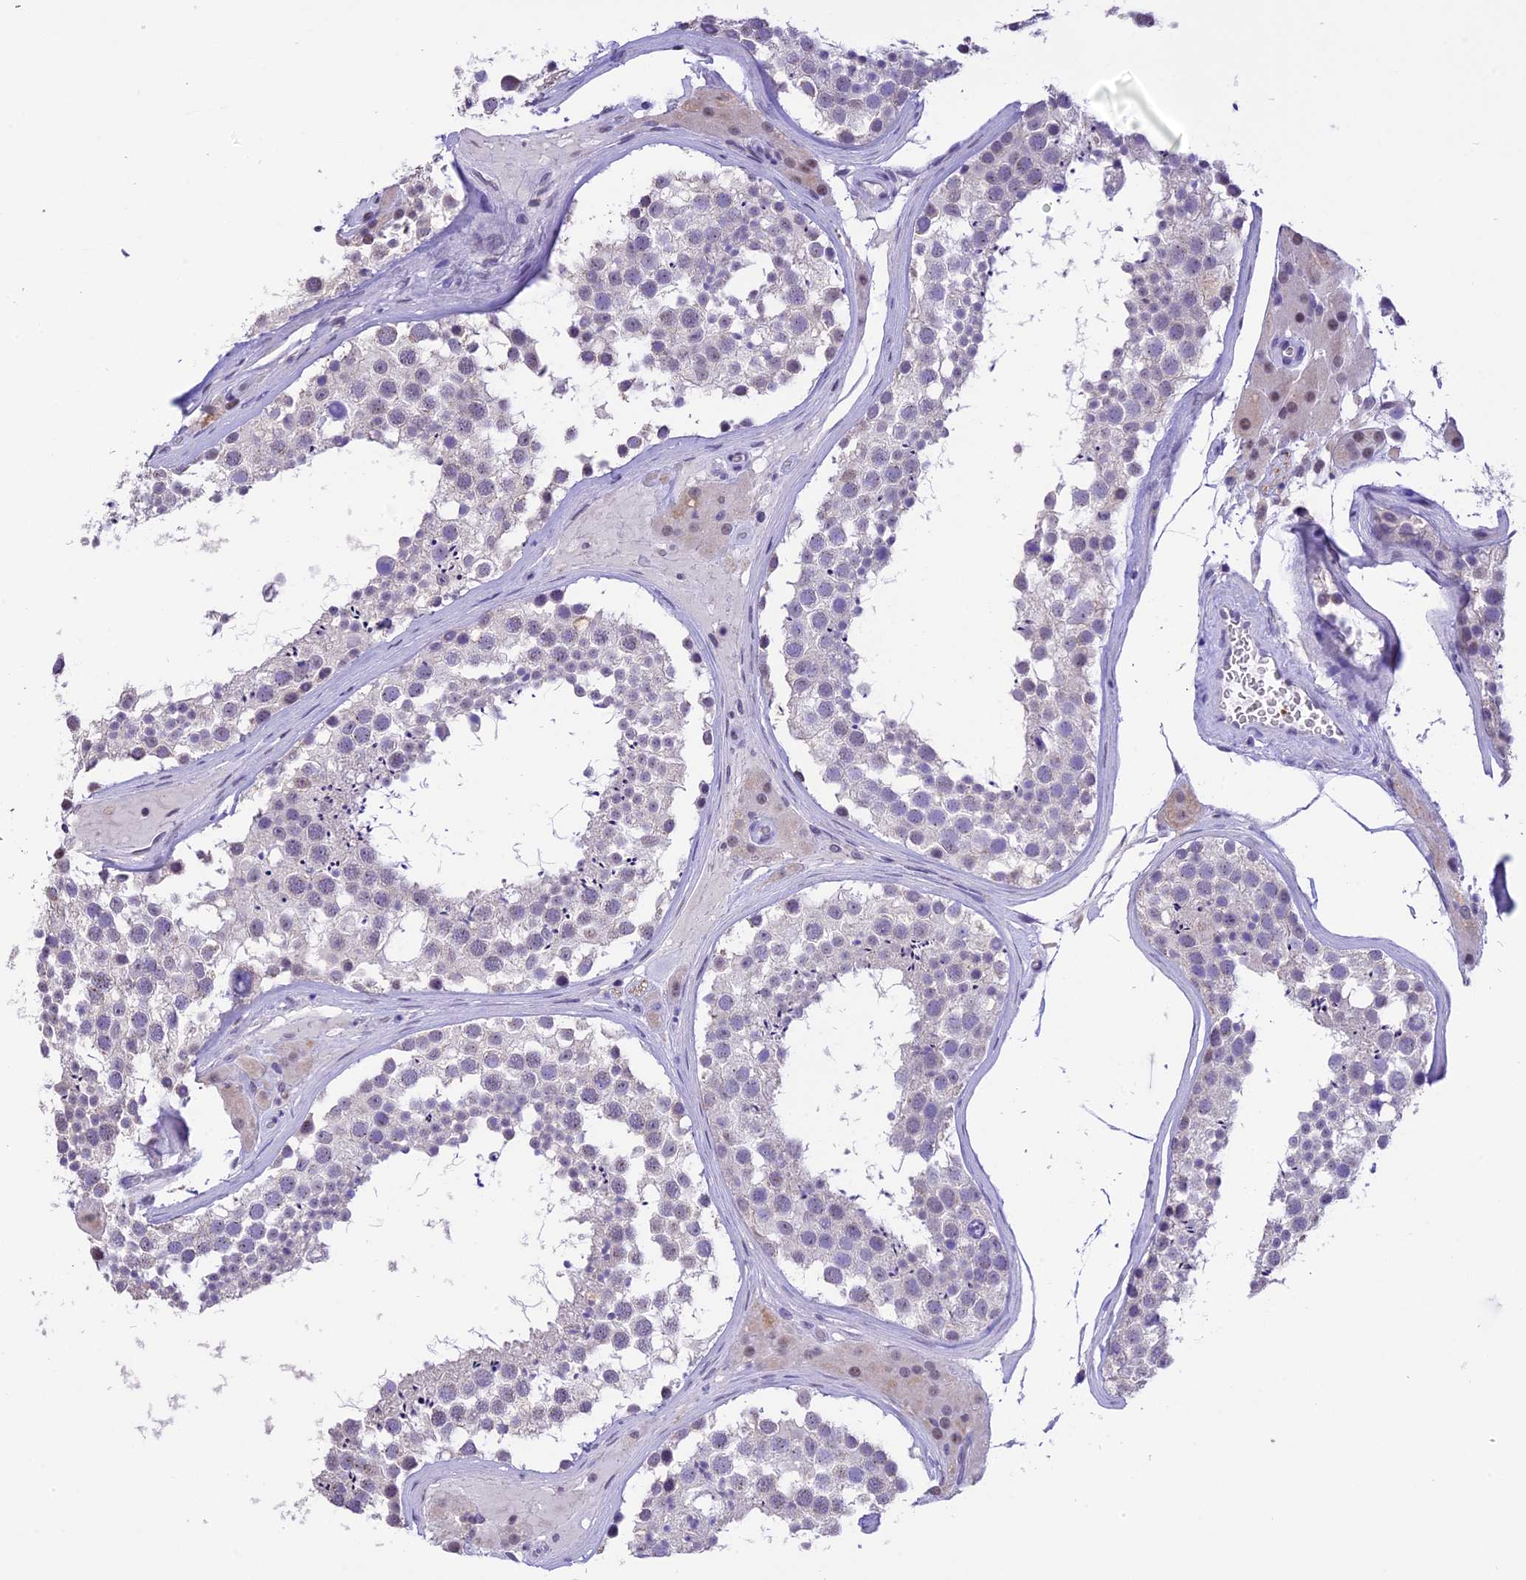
{"staining": {"intensity": "negative", "quantity": "none", "location": "none"}, "tissue": "testis", "cell_type": "Cells in seminiferous ducts", "image_type": "normal", "snomed": [{"axis": "morphology", "description": "Normal tissue, NOS"}, {"axis": "topography", "description": "Testis"}], "caption": "Photomicrograph shows no protein expression in cells in seminiferous ducts of benign testis.", "gene": "AHSP", "patient": {"sex": "male", "age": 46}}